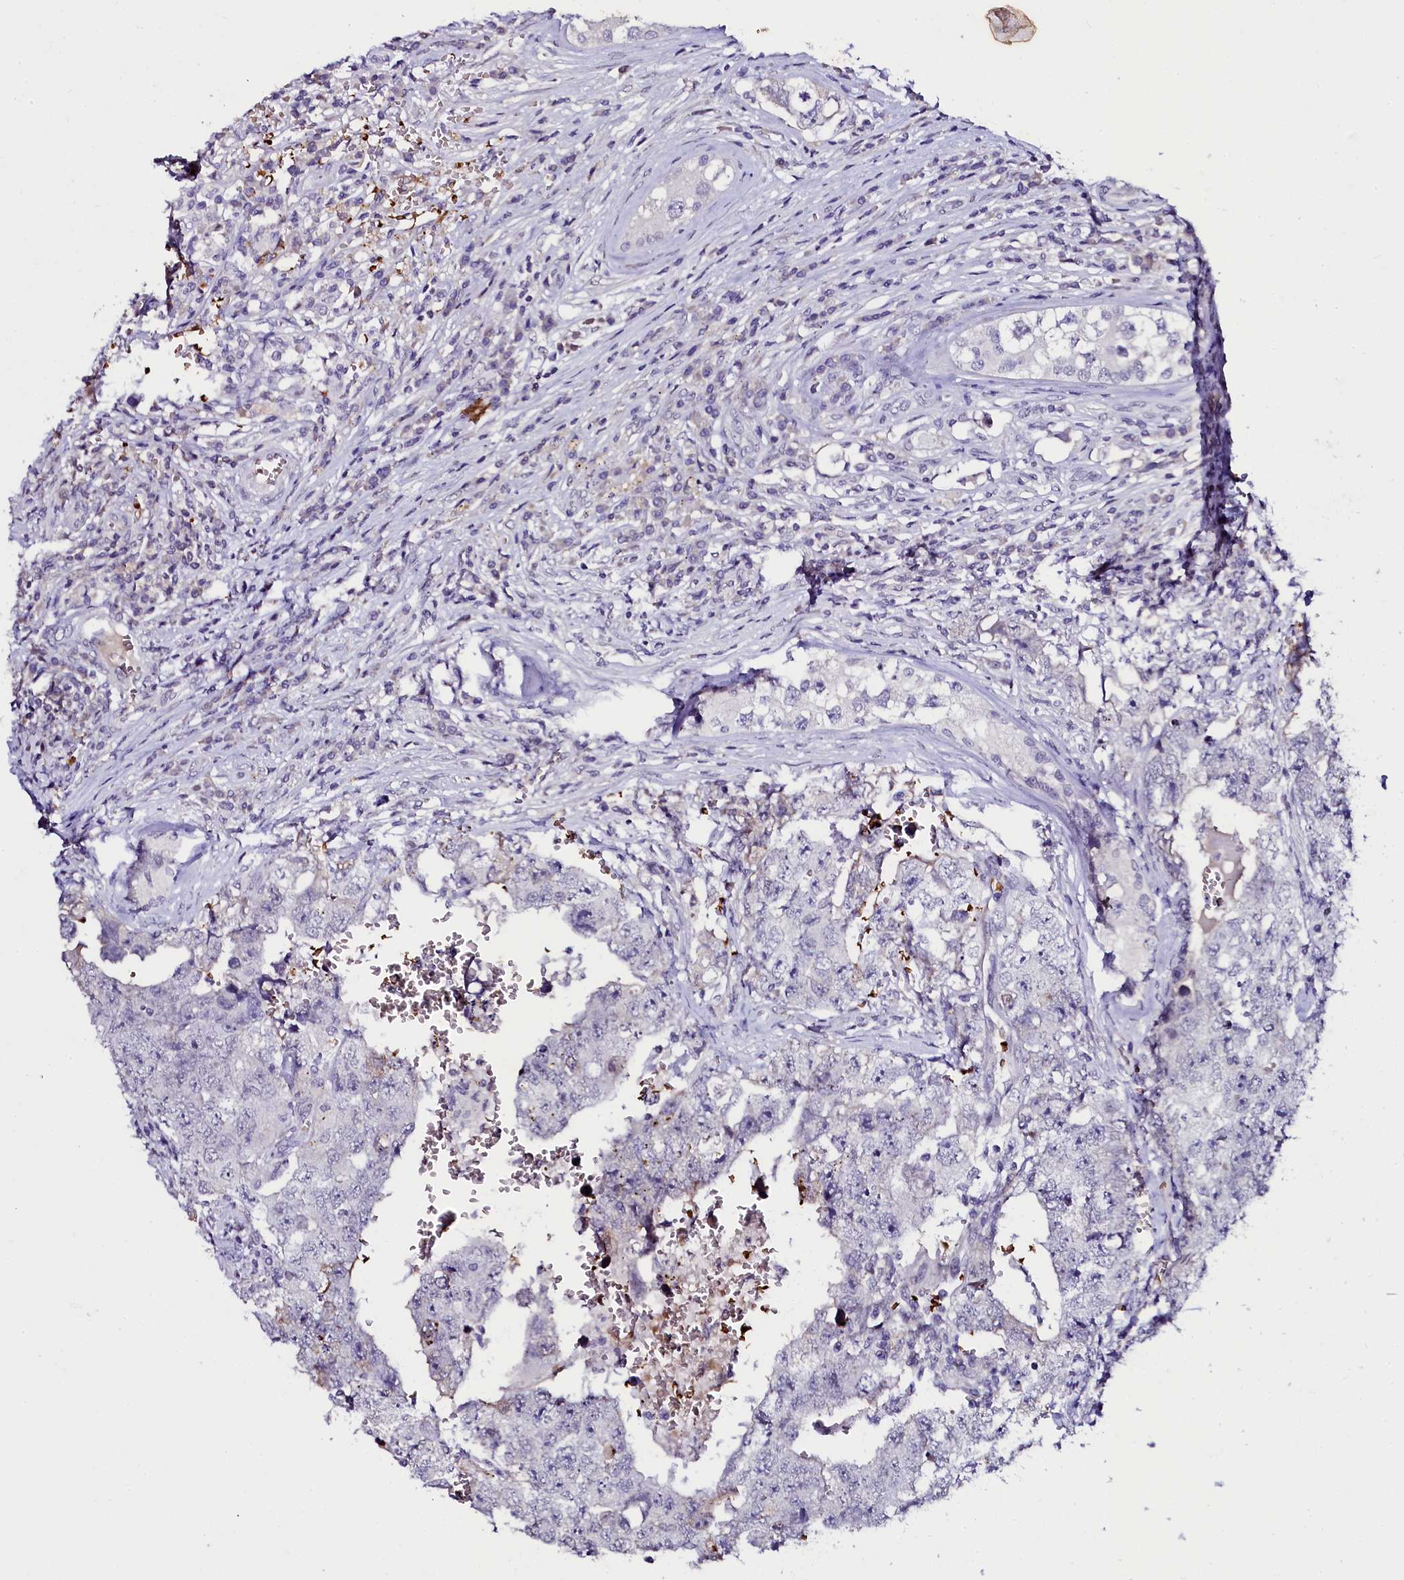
{"staining": {"intensity": "negative", "quantity": "none", "location": "none"}, "tissue": "testis cancer", "cell_type": "Tumor cells", "image_type": "cancer", "snomed": [{"axis": "morphology", "description": "Carcinoma, Embryonal, NOS"}, {"axis": "topography", "description": "Testis"}], "caption": "DAB immunohistochemical staining of testis cancer exhibits no significant staining in tumor cells.", "gene": "CTDSPL2", "patient": {"sex": "male", "age": 17}}